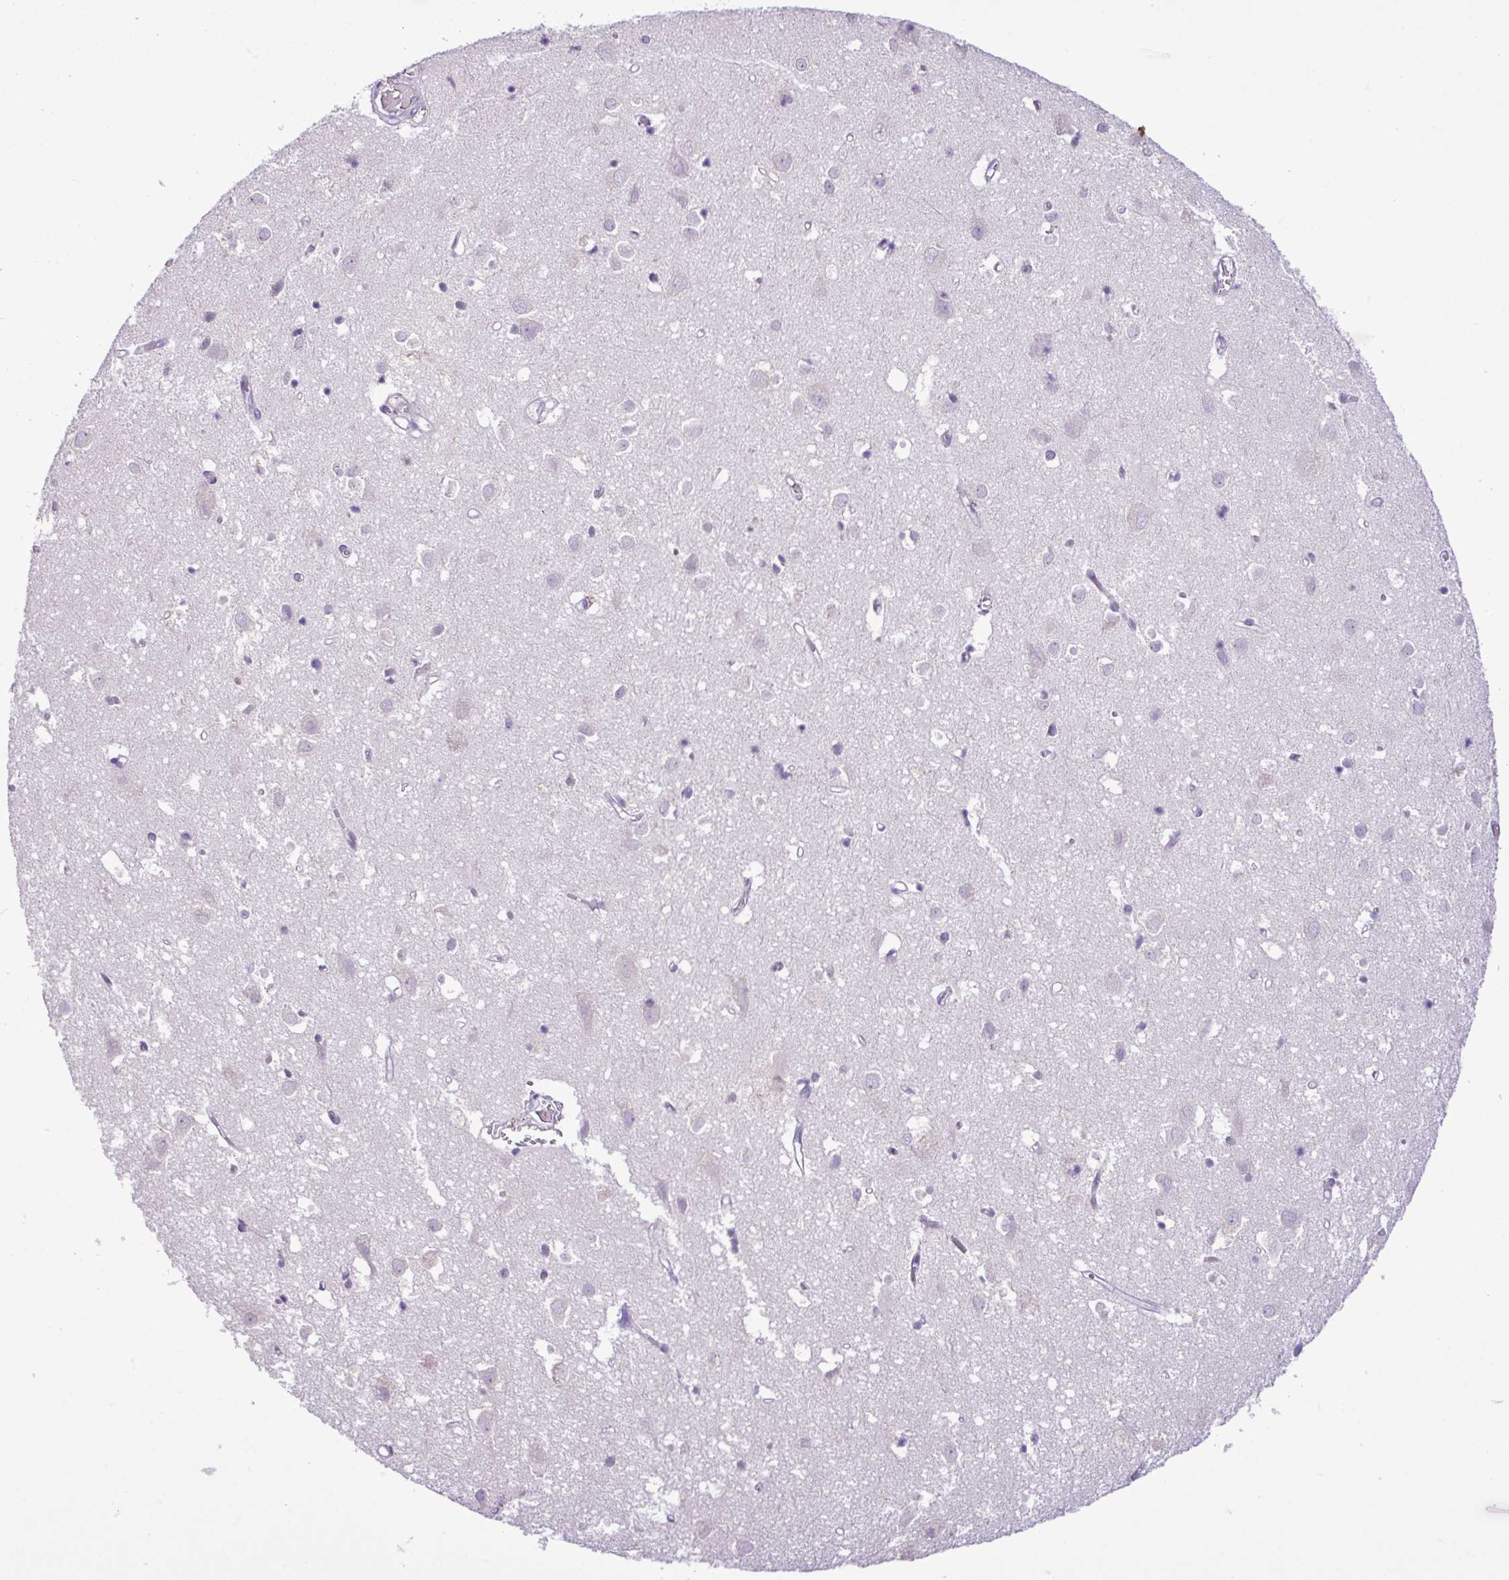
{"staining": {"intensity": "negative", "quantity": "none", "location": "none"}, "tissue": "cerebral cortex", "cell_type": "Endothelial cells", "image_type": "normal", "snomed": [{"axis": "morphology", "description": "Normal tissue, NOS"}, {"axis": "topography", "description": "Cerebral cortex"}], "caption": "A photomicrograph of cerebral cortex stained for a protein displays no brown staining in endothelial cells. The staining was performed using DAB to visualize the protein expression in brown, while the nuclei were stained in blue with hematoxylin (Magnification: 20x).", "gene": "ZSCAN5A", "patient": {"sex": "male", "age": 70}}